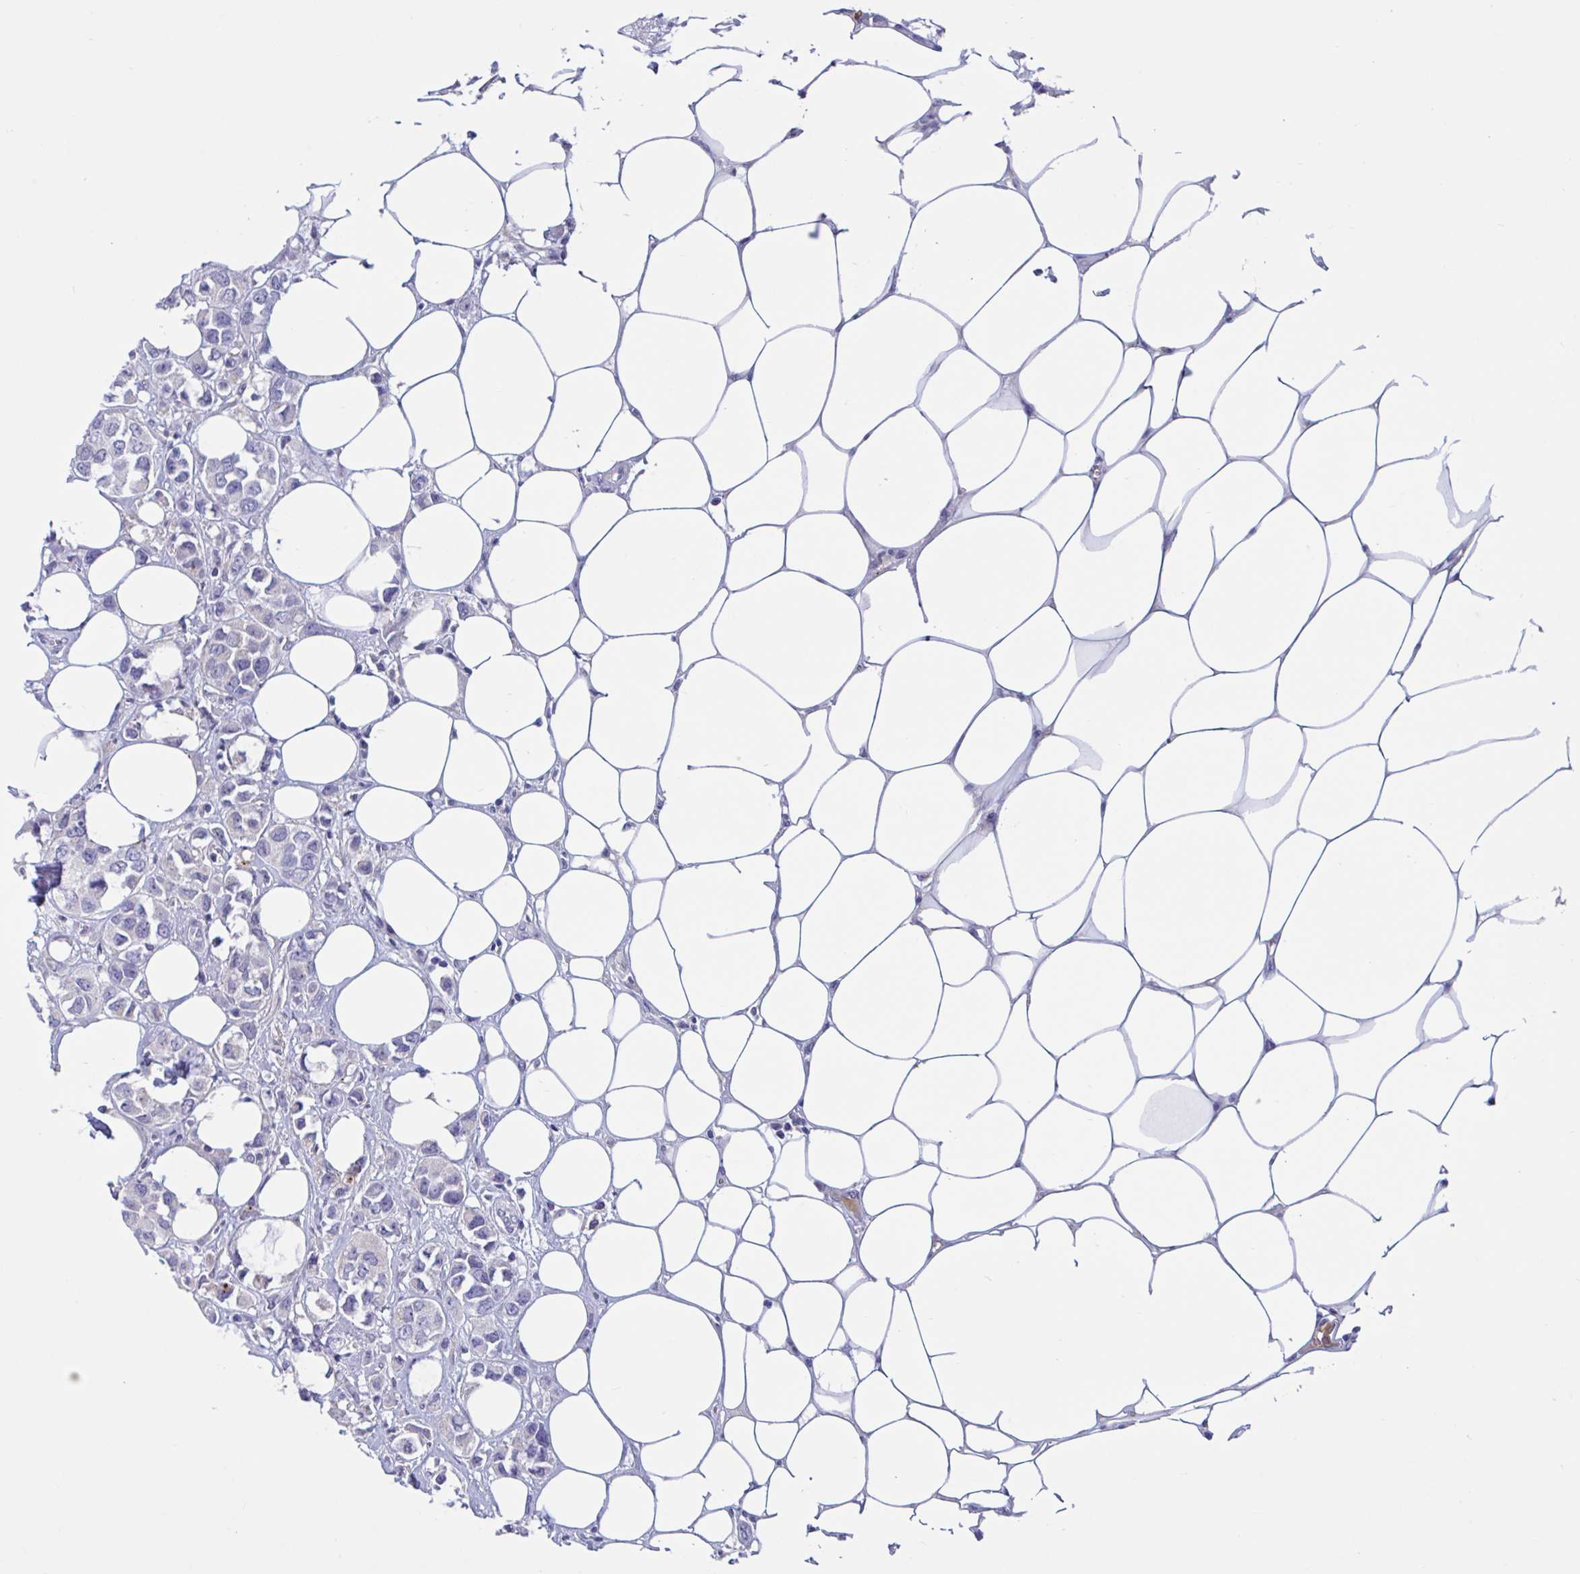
{"staining": {"intensity": "negative", "quantity": "none", "location": "none"}, "tissue": "breast cancer", "cell_type": "Tumor cells", "image_type": "cancer", "snomed": [{"axis": "morphology", "description": "Lobular carcinoma"}, {"axis": "topography", "description": "Breast"}], "caption": "The micrograph demonstrates no significant expression in tumor cells of breast cancer.", "gene": "MS4A14", "patient": {"sex": "female", "age": 91}}